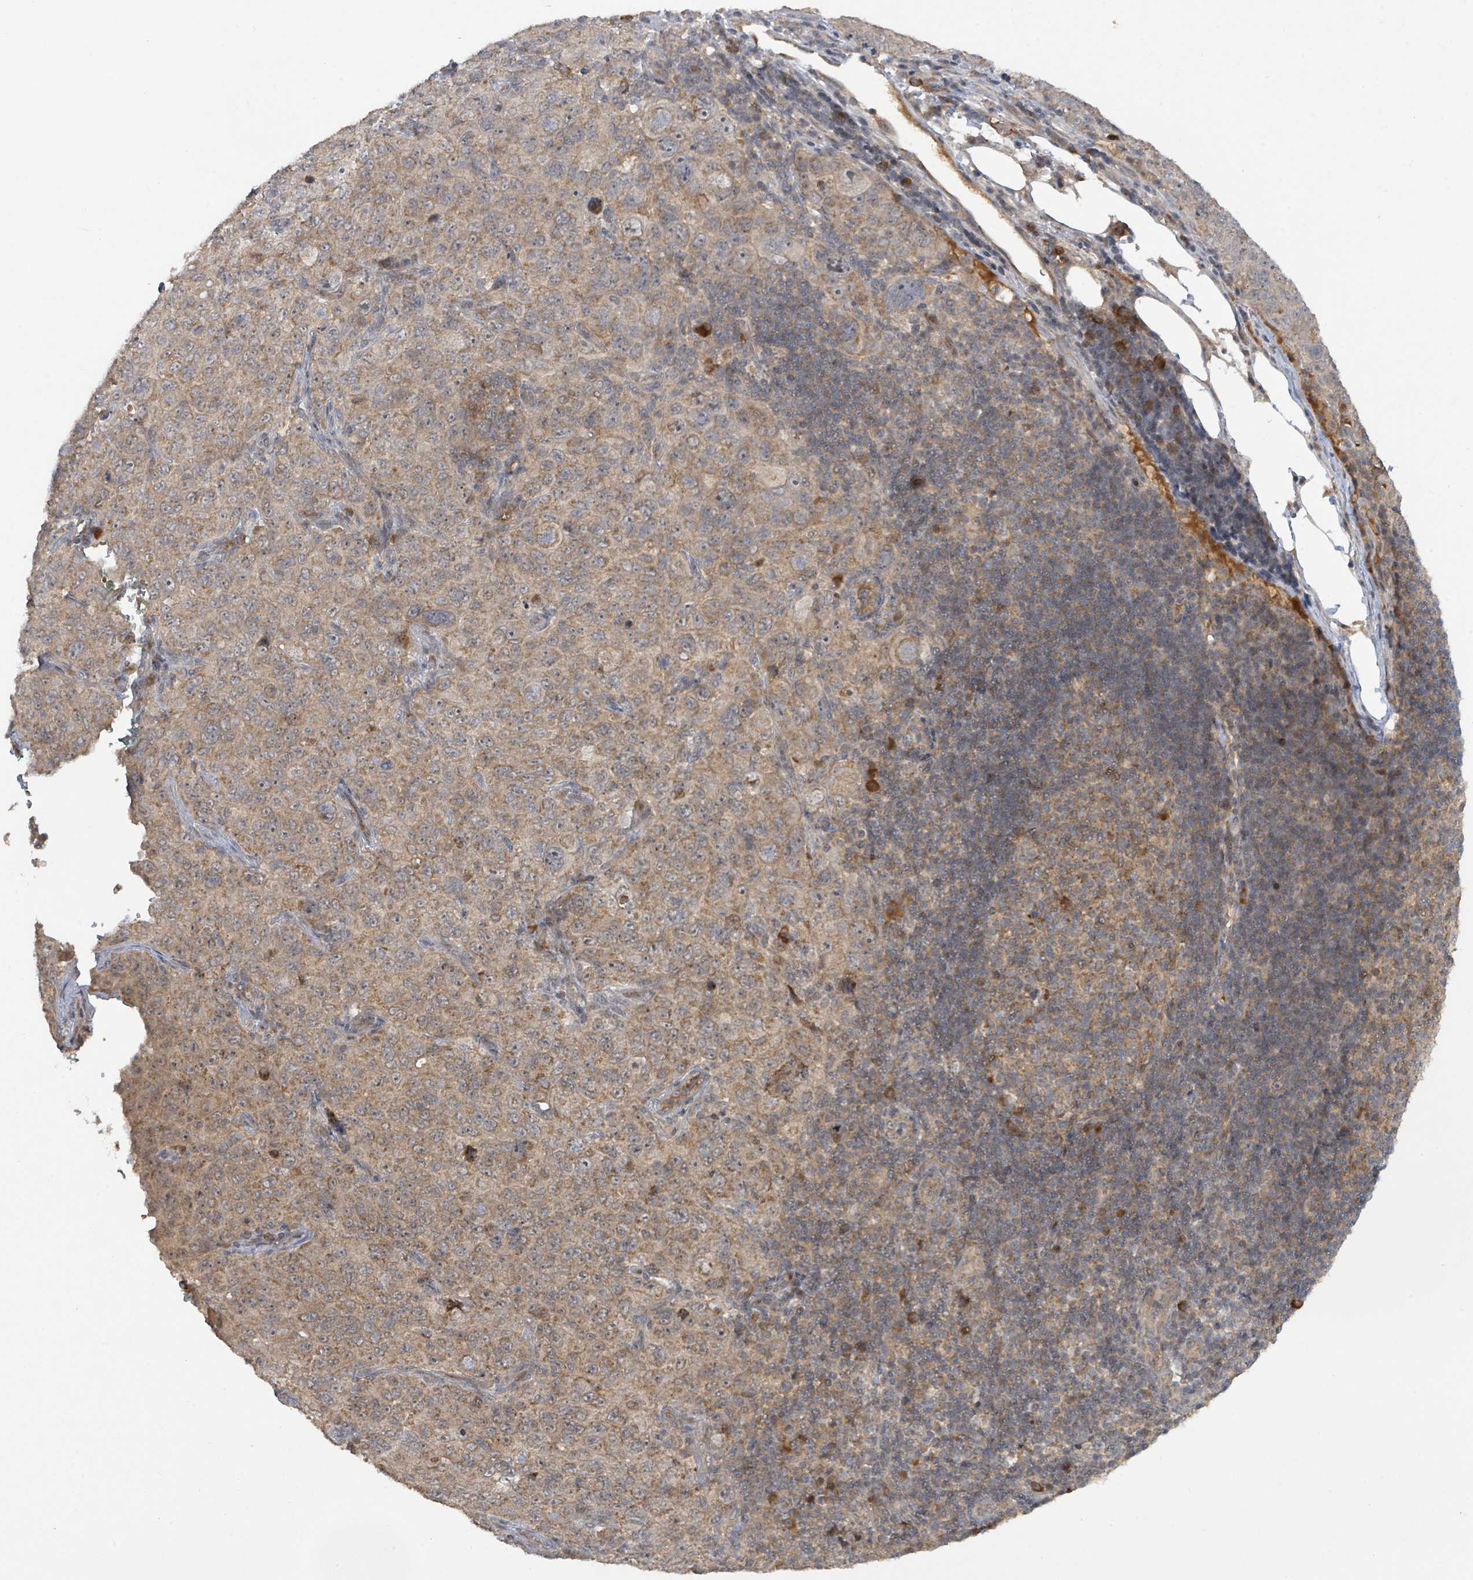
{"staining": {"intensity": "weak", "quantity": ">75%", "location": "cytoplasmic/membranous"}, "tissue": "pancreatic cancer", "cell_type": "Tumor cells", "image_type": "cancer", "snomed": [{"axis": "morphology", "description": "Adenocarcinoma, NOS"}, {"axis": "topography", "description": "Pancreas"}], "caption": "Protein staining by immunohistochemistry (IHC) shows weak cytoplasmic/membranous positivity in approximately >75% of tumor cells in adenocarcinoma (pancreatic).", "gene": "ITGA11", "patient": {"sex": "male", "age": 68}}